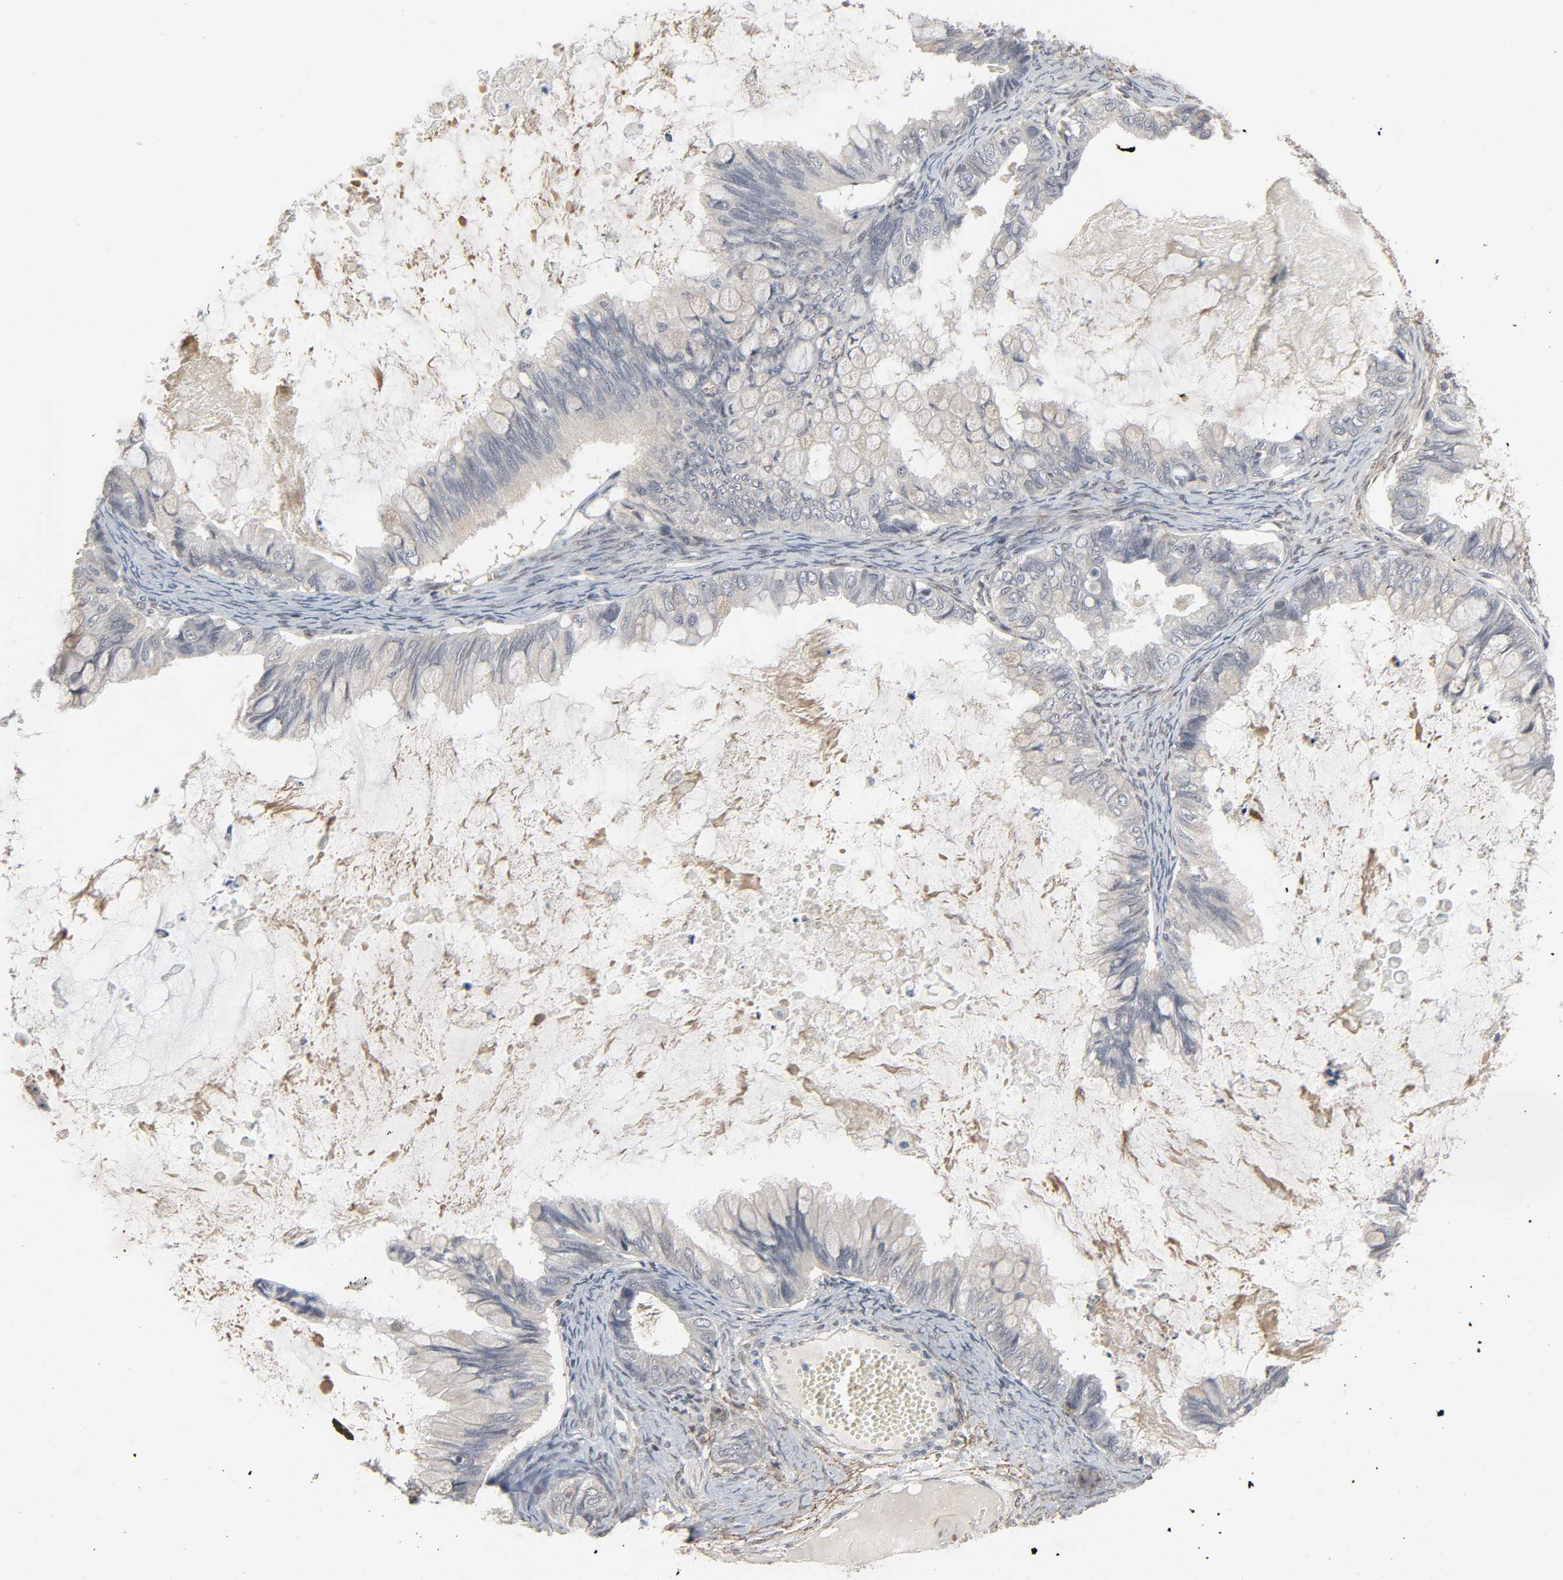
{"staining": {"intensity": "negative", "quantity": "none", "location": "none"}, "tissue": "ovarian cancer", "cell_type": "Tumor cells", "image_type": "cancer", "snomed": [{"axis": "morphology", "description": "Cystadenocarcinoma, mucinous, NOS"}, {"axis": "topography", "description": "Ovary"}], "caption": "The histopathology image reveals no significant positivity in tumor cells of ovarian mucinous cystadenocarcinoma.", "gene": "ZNF222", "patient": {"sex": "female", "age": 80}}